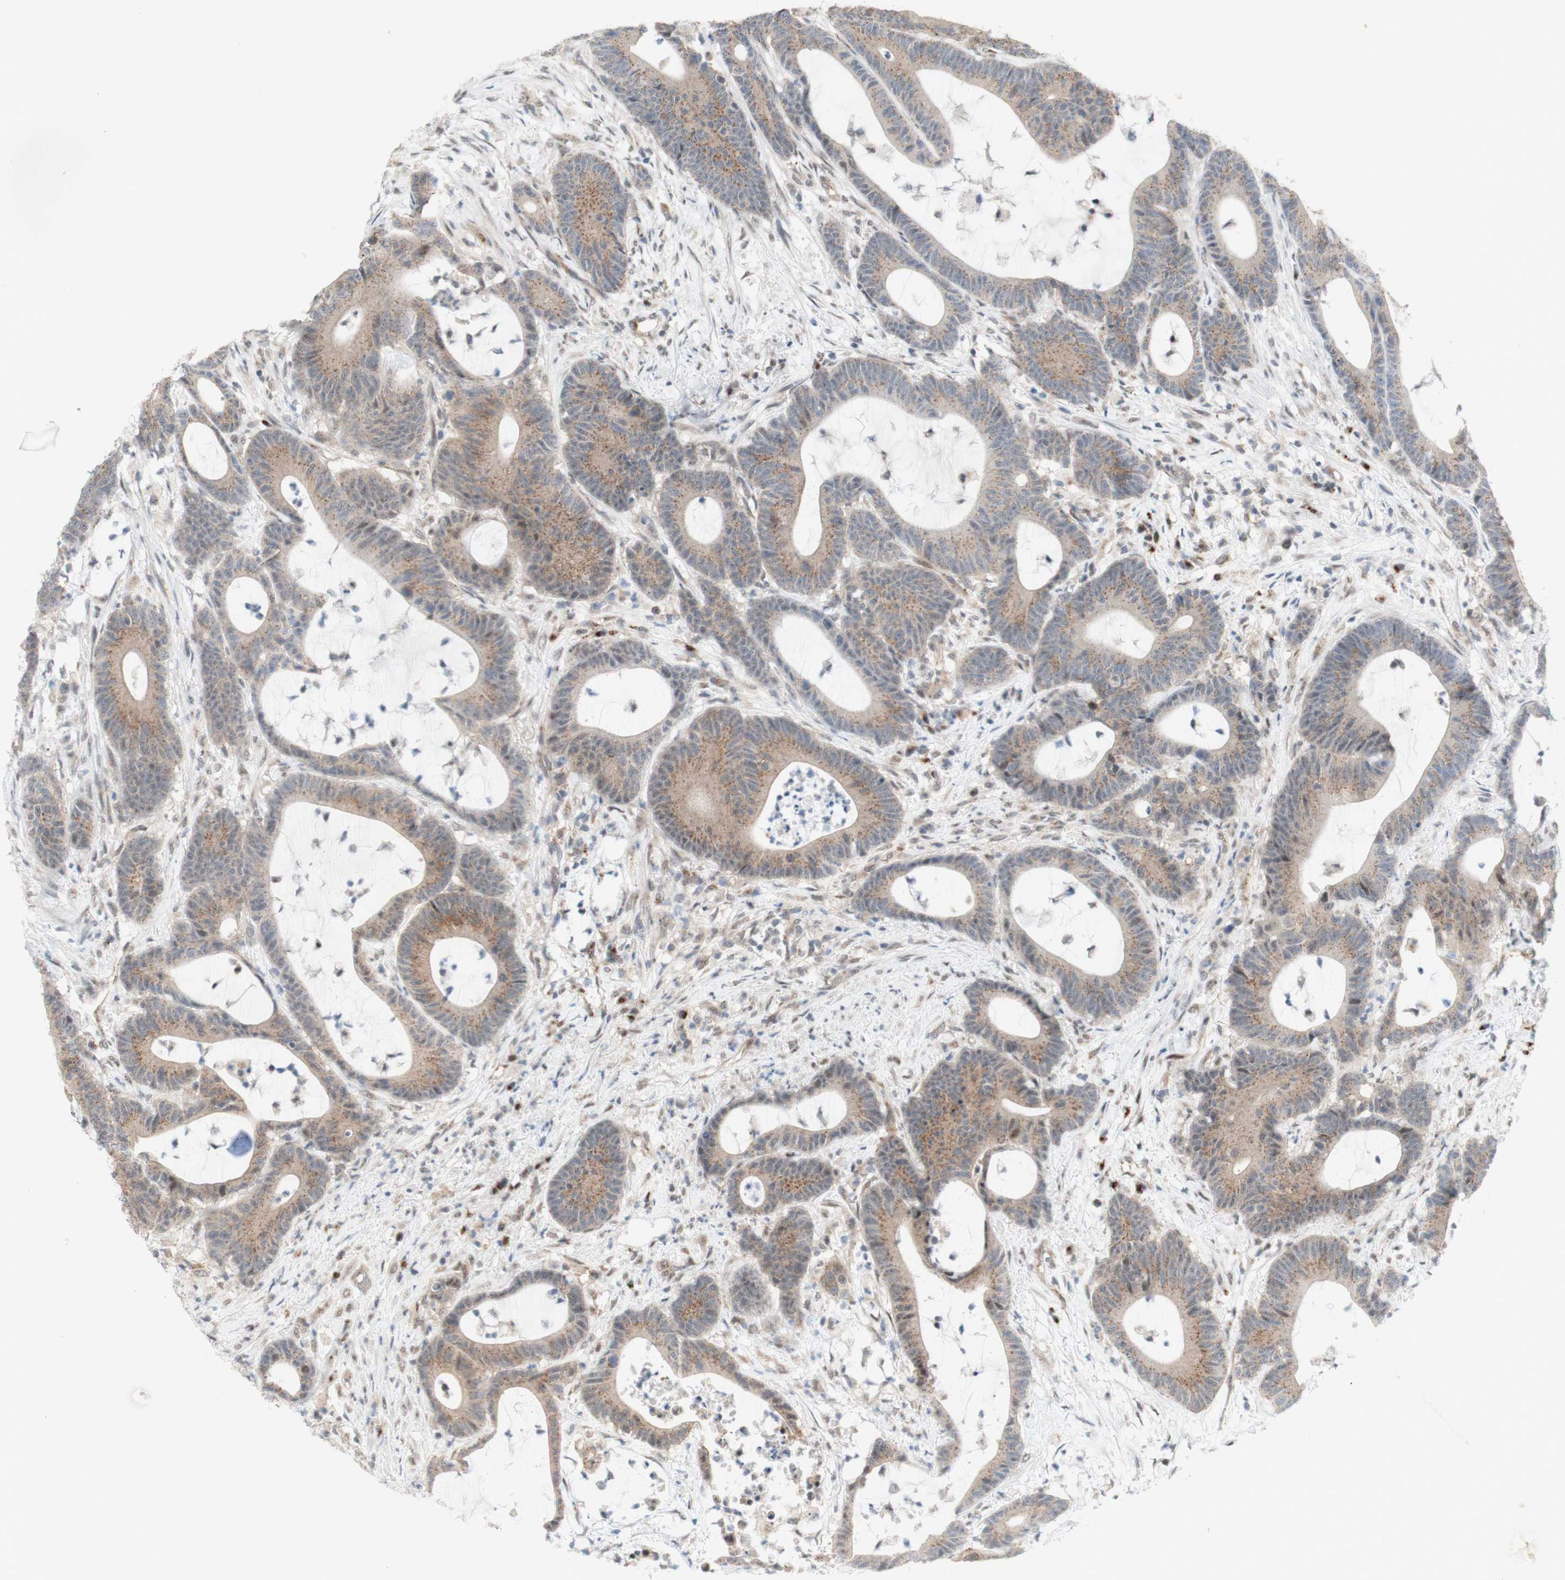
{"staining": {"intensity": "weak", "quantity": ">75%", "location": "cytoplasmic/membranous"}, "tissue": "colorectal cancer", "cell_type": "Tumor cells", "image_type": "cancer", "snomed": [{"axis": "morphology", "description": "Adenocarcinoma, NOS"}, {"axis": "topography", "description": "Colon"}], "caption": "DAB (3,3'-diaminobenzidine) immunohistochemical staining of human colorectal adenocarcinoma shows weak cytoplasmic/membranous protein staining in approximately >75% of tumor cells.", "gene": "CYLD", "patient": {"sex": "female", "age": 84}}